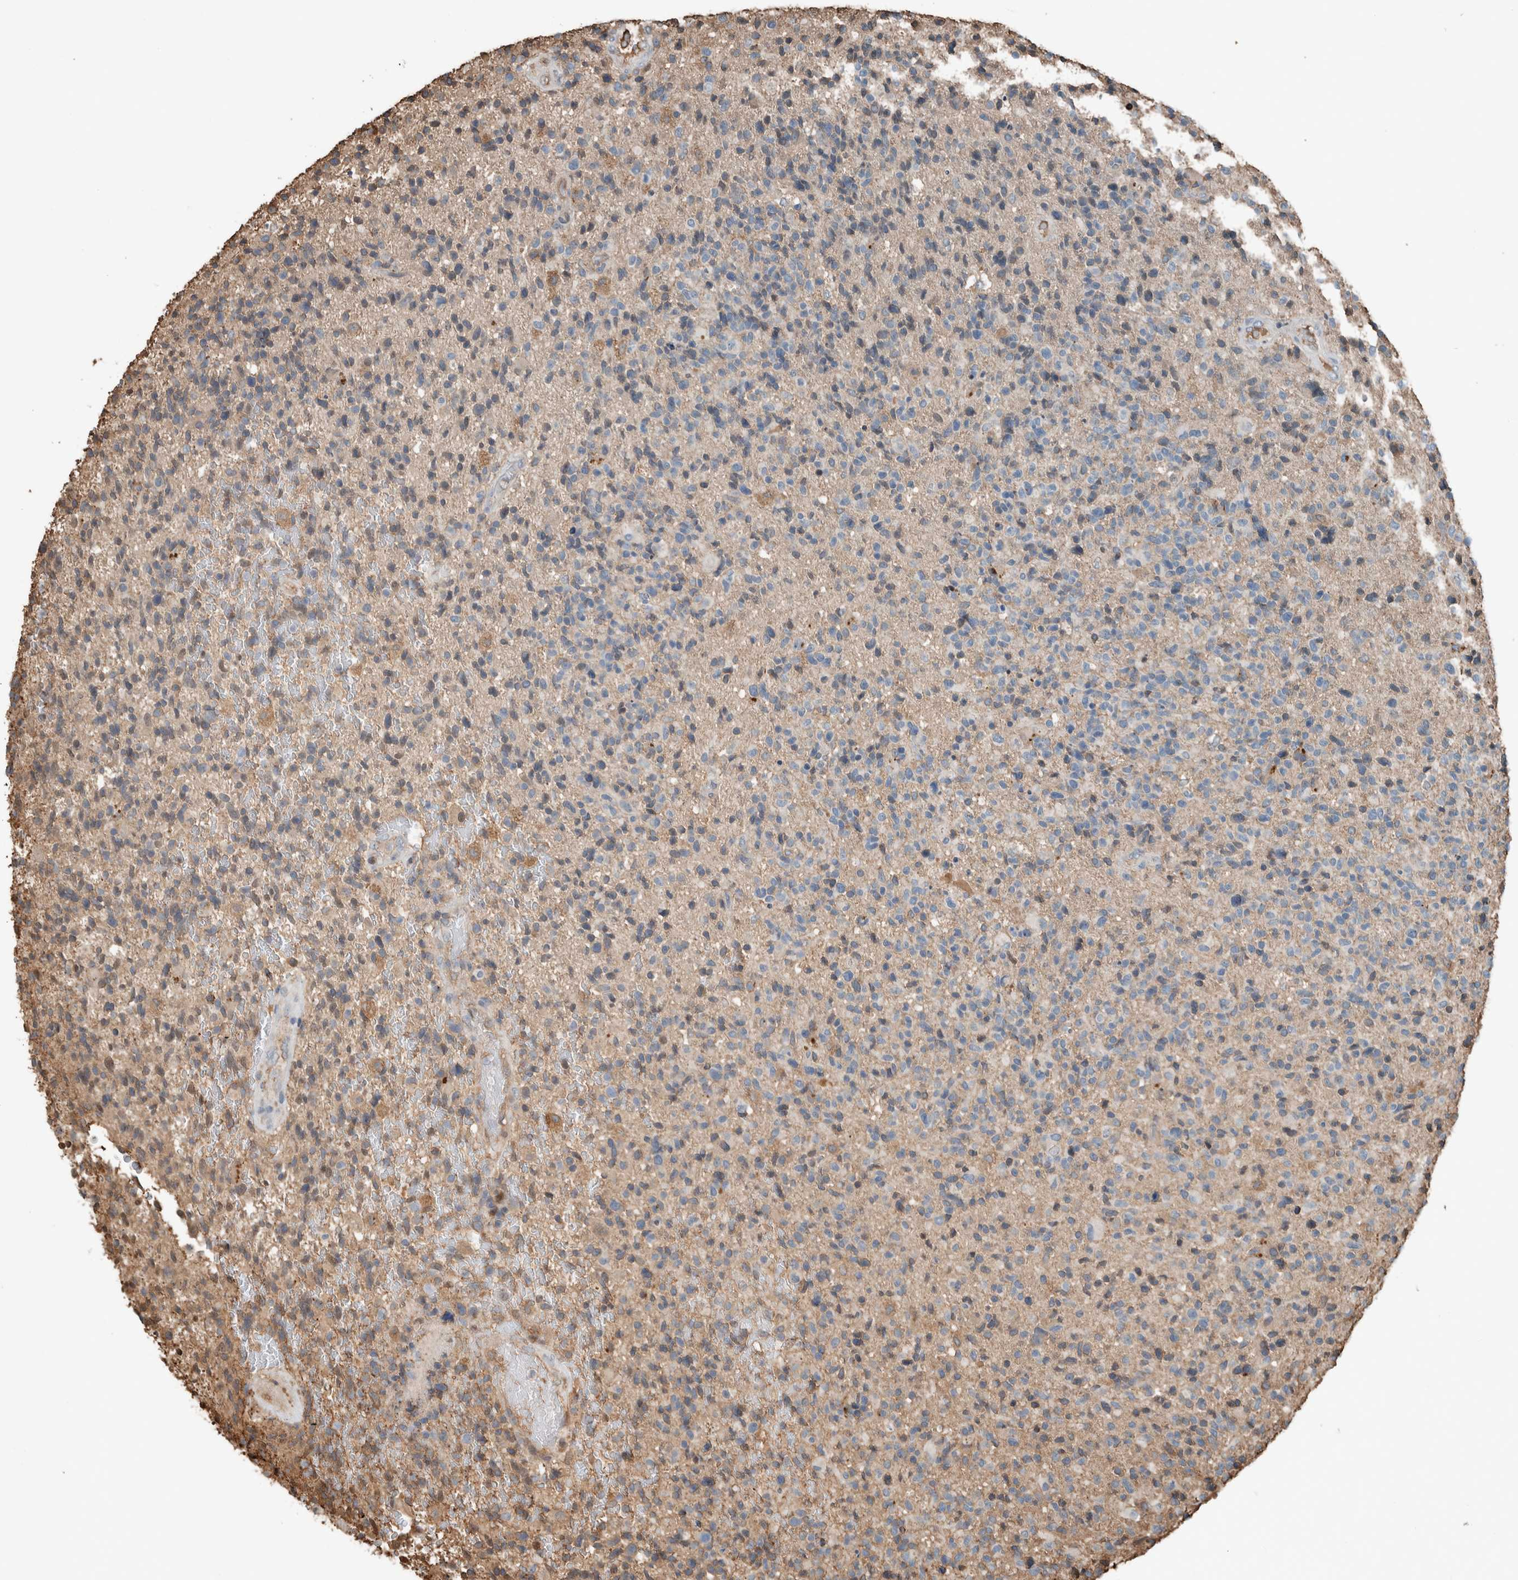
{"staining": {"intensity": "weak", "quantity": "<25%", "location": "cytoplasmic/membranous"}, "tissue": "glioma", "cell_type": "Tumor cells", "image_type": "cancer", "snomed": [{"axis": "morphology", "description": "Glioma, malignant, High grade"}, {"axis": "topography", "description": "Brain"}], "caption": "This is a photomicrograph of IHC staining of glioma, which shows no expression in tumor cells. Brightfield microscopy of immunohistochemistry (IHC) stained with DAB (3,3'-diaminobenzidine) (brown) and hematoxylin (blue), captured at high magnification.", "gene": "USP34", "patient": {"sex": "male", "age": 72}}